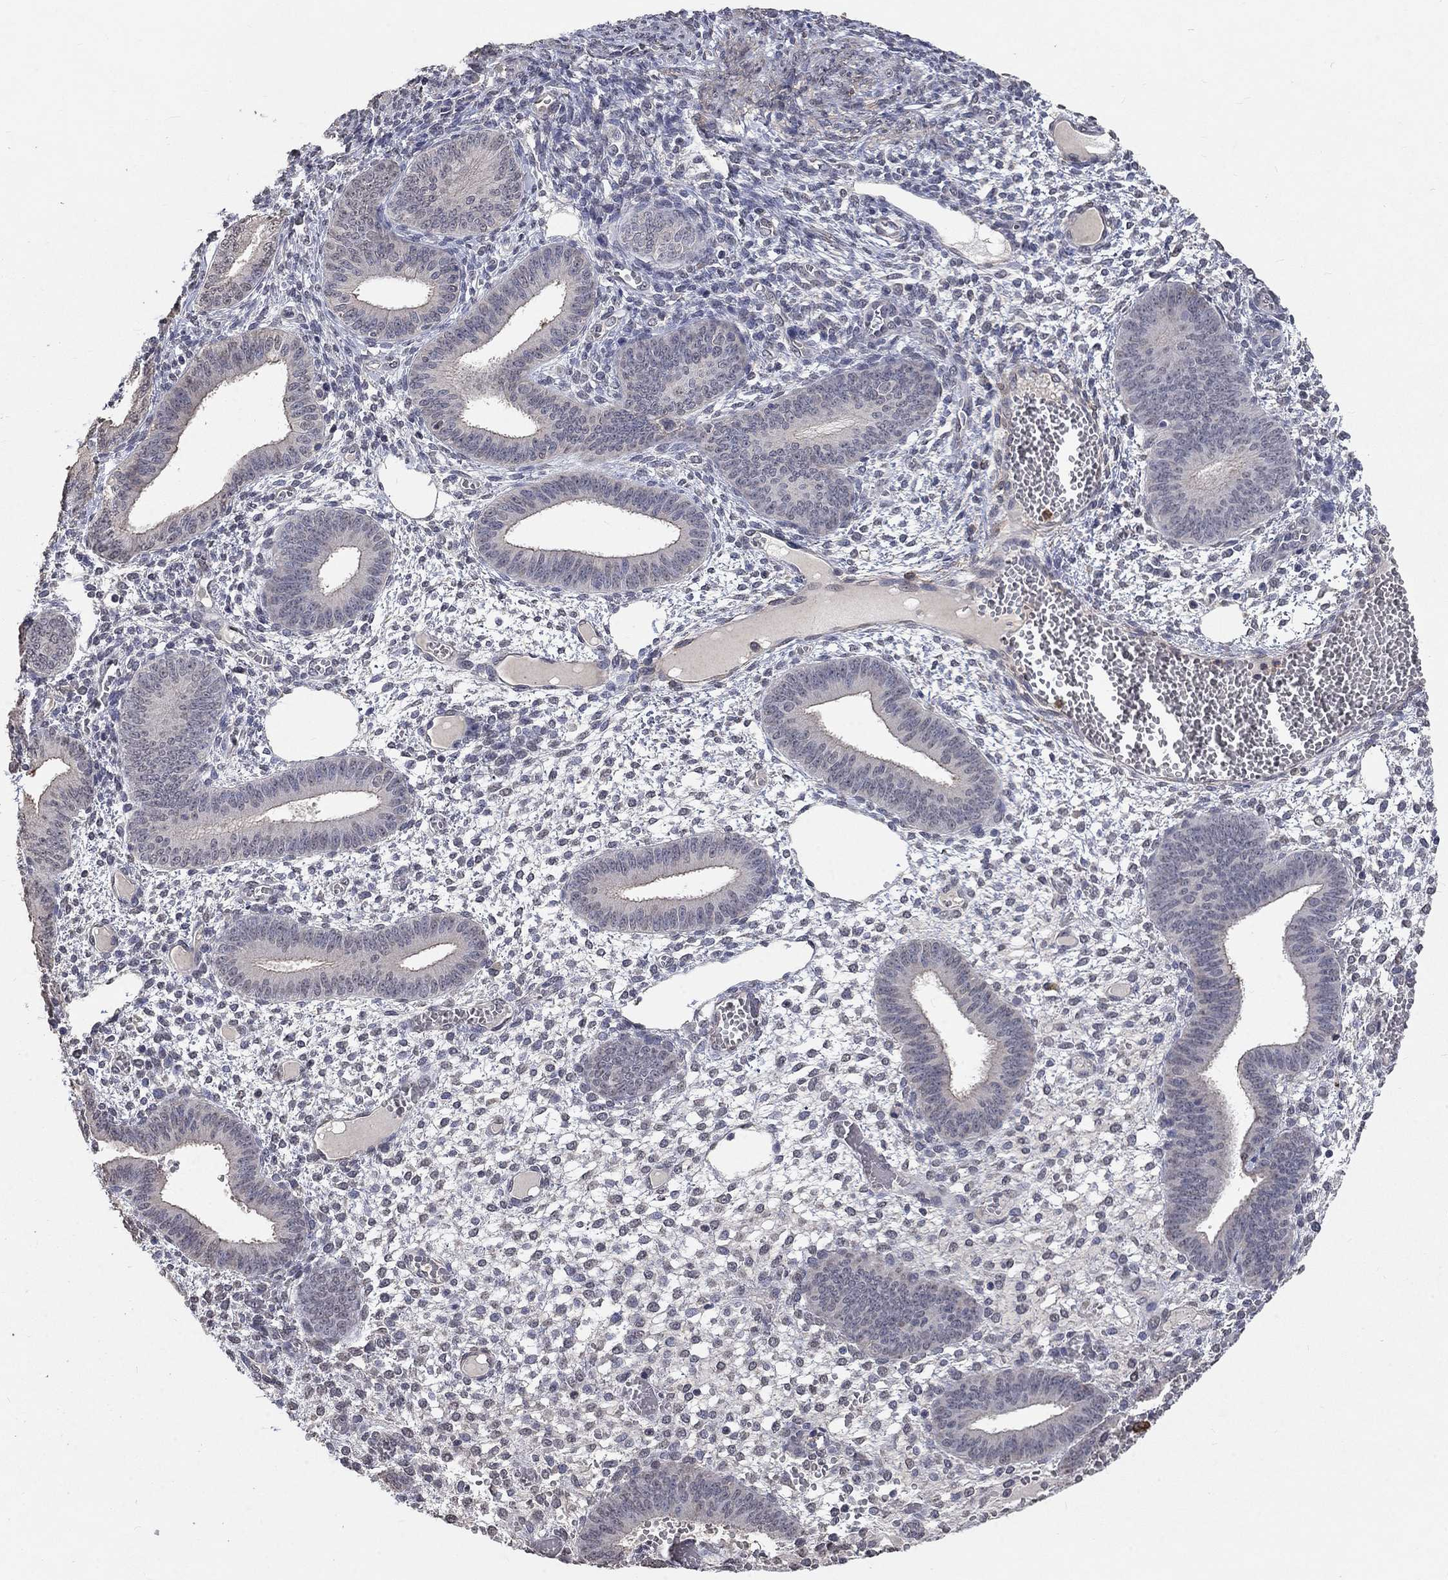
{"staining": {"intensity": "negative", "quantity": "none", "location": "none"}, "tissue": "endometrium", "cell_type": "Cells in endometrial stroma", "image_type": "normal", "snomed": [{"axis": "morphology", "description": "Normal tissue, NOS"}, {"axis": "topography", "description": "Endometrium"}], "caption": "IHC micrograph of unremarkable human endometrium stained for a protein (brown), which demonstrates no staining in cells in endometrial stroma. (DAB (3,3'-diaminobenzidine) immunohistochemistry (IHC) visualized using brightfield microscopy, high magnification).", "gene": "CHST5", "patient": {"sex": "female", "age": 42}}